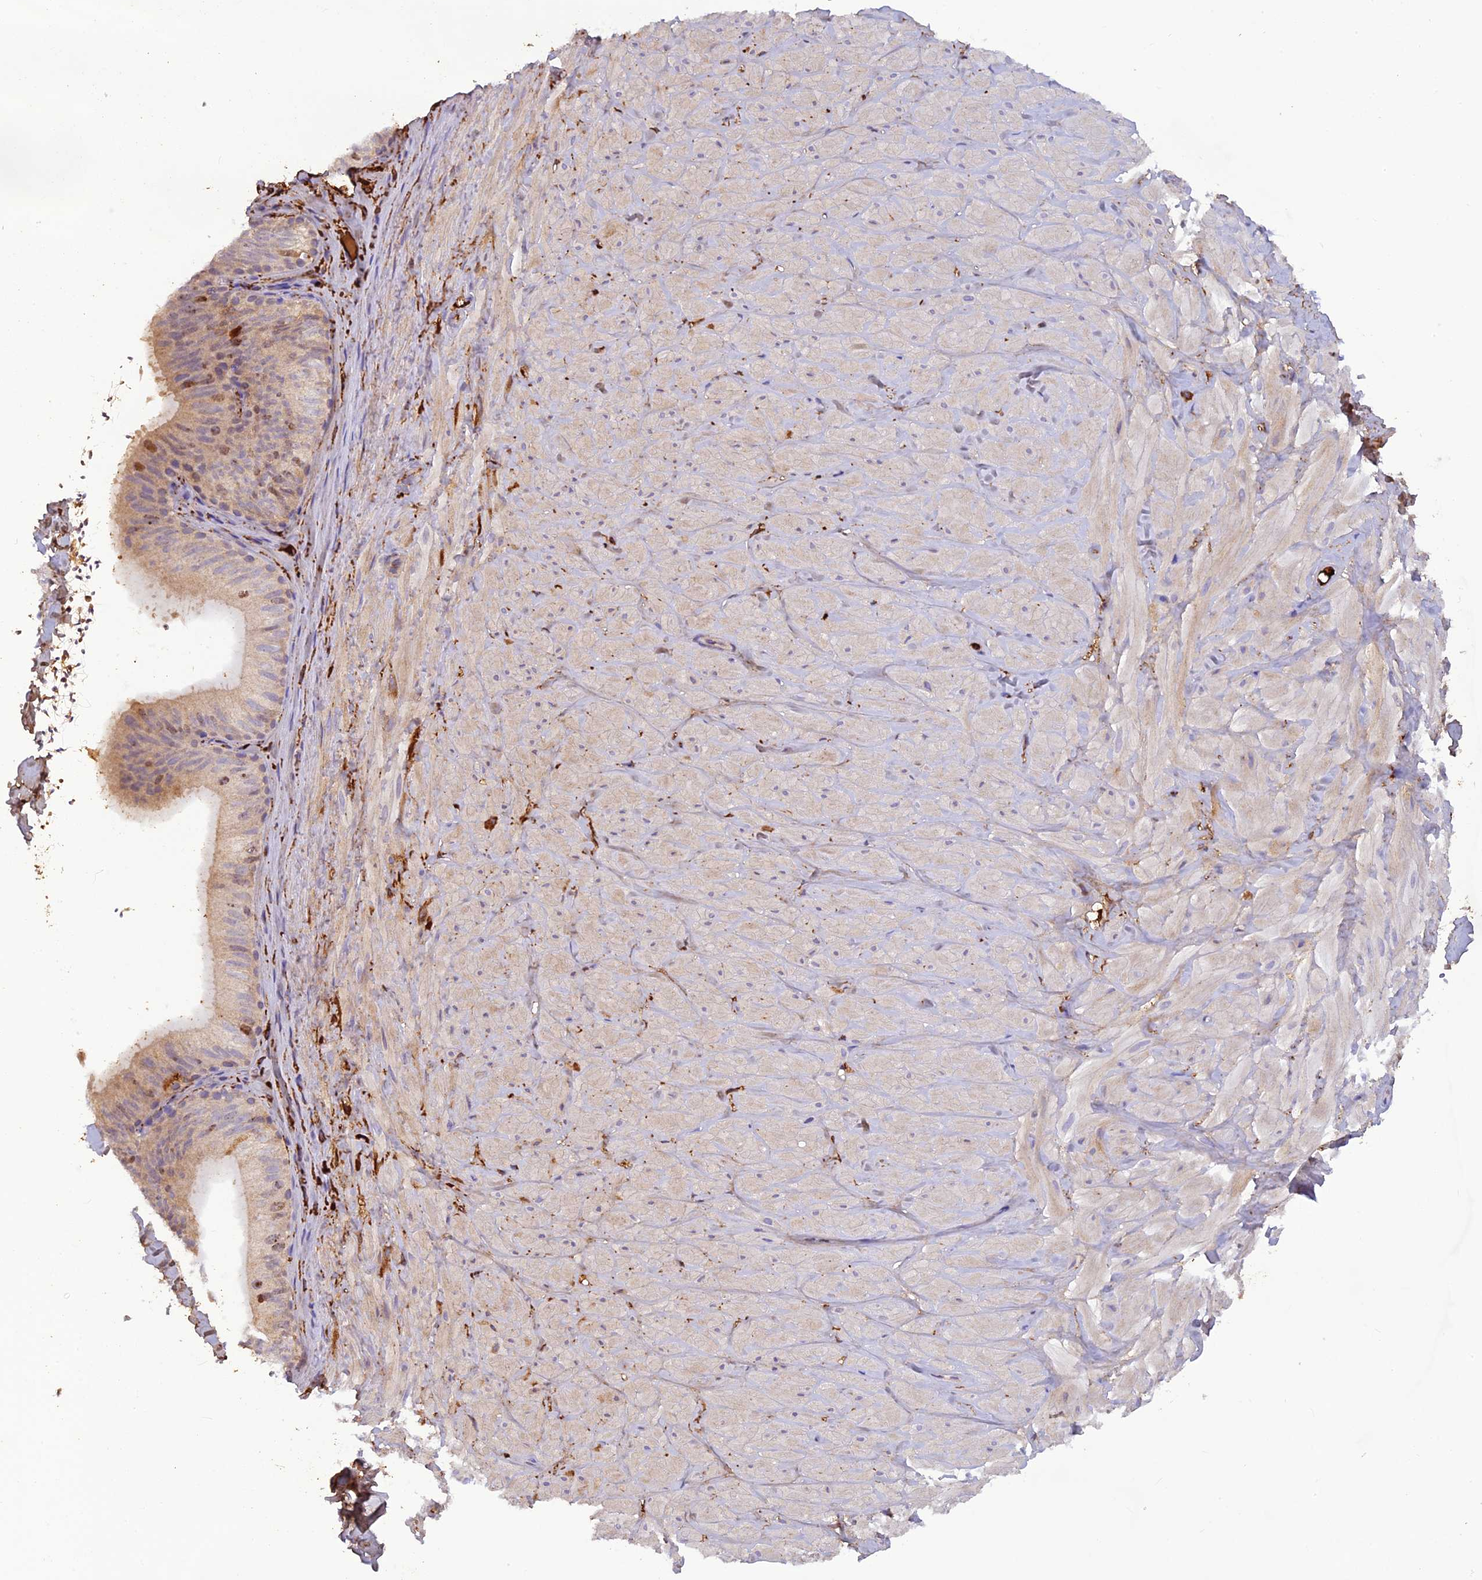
{"staining": {"intensity": "moderate", "quantity": ">75%", "location": "cytoplasmic/membranous"}, "tissue": "adipose tissue", "cell_type": "Adipocytes", "image_type": "normal", "snomed": [{"axis": "morphology", "description": "Normal tissue, NOS"}, {"axis": "topography", "description": "Adipose tissue"}, {"axis": "topography", "description": "Vascular tissue"}, {"axis": "topography", "description": "Peripheral nerve tissue"}], "caption": "Immunohistochemistry (IHC) histopathology image of normal adipose tissue stained for a protein (brown), which exhibits medium levels of moderate cytoplasmic/membranous positivity in about >75% of adipocytes.", "gene": "PZP", "patient": {"sex": "male", "age": 25}}